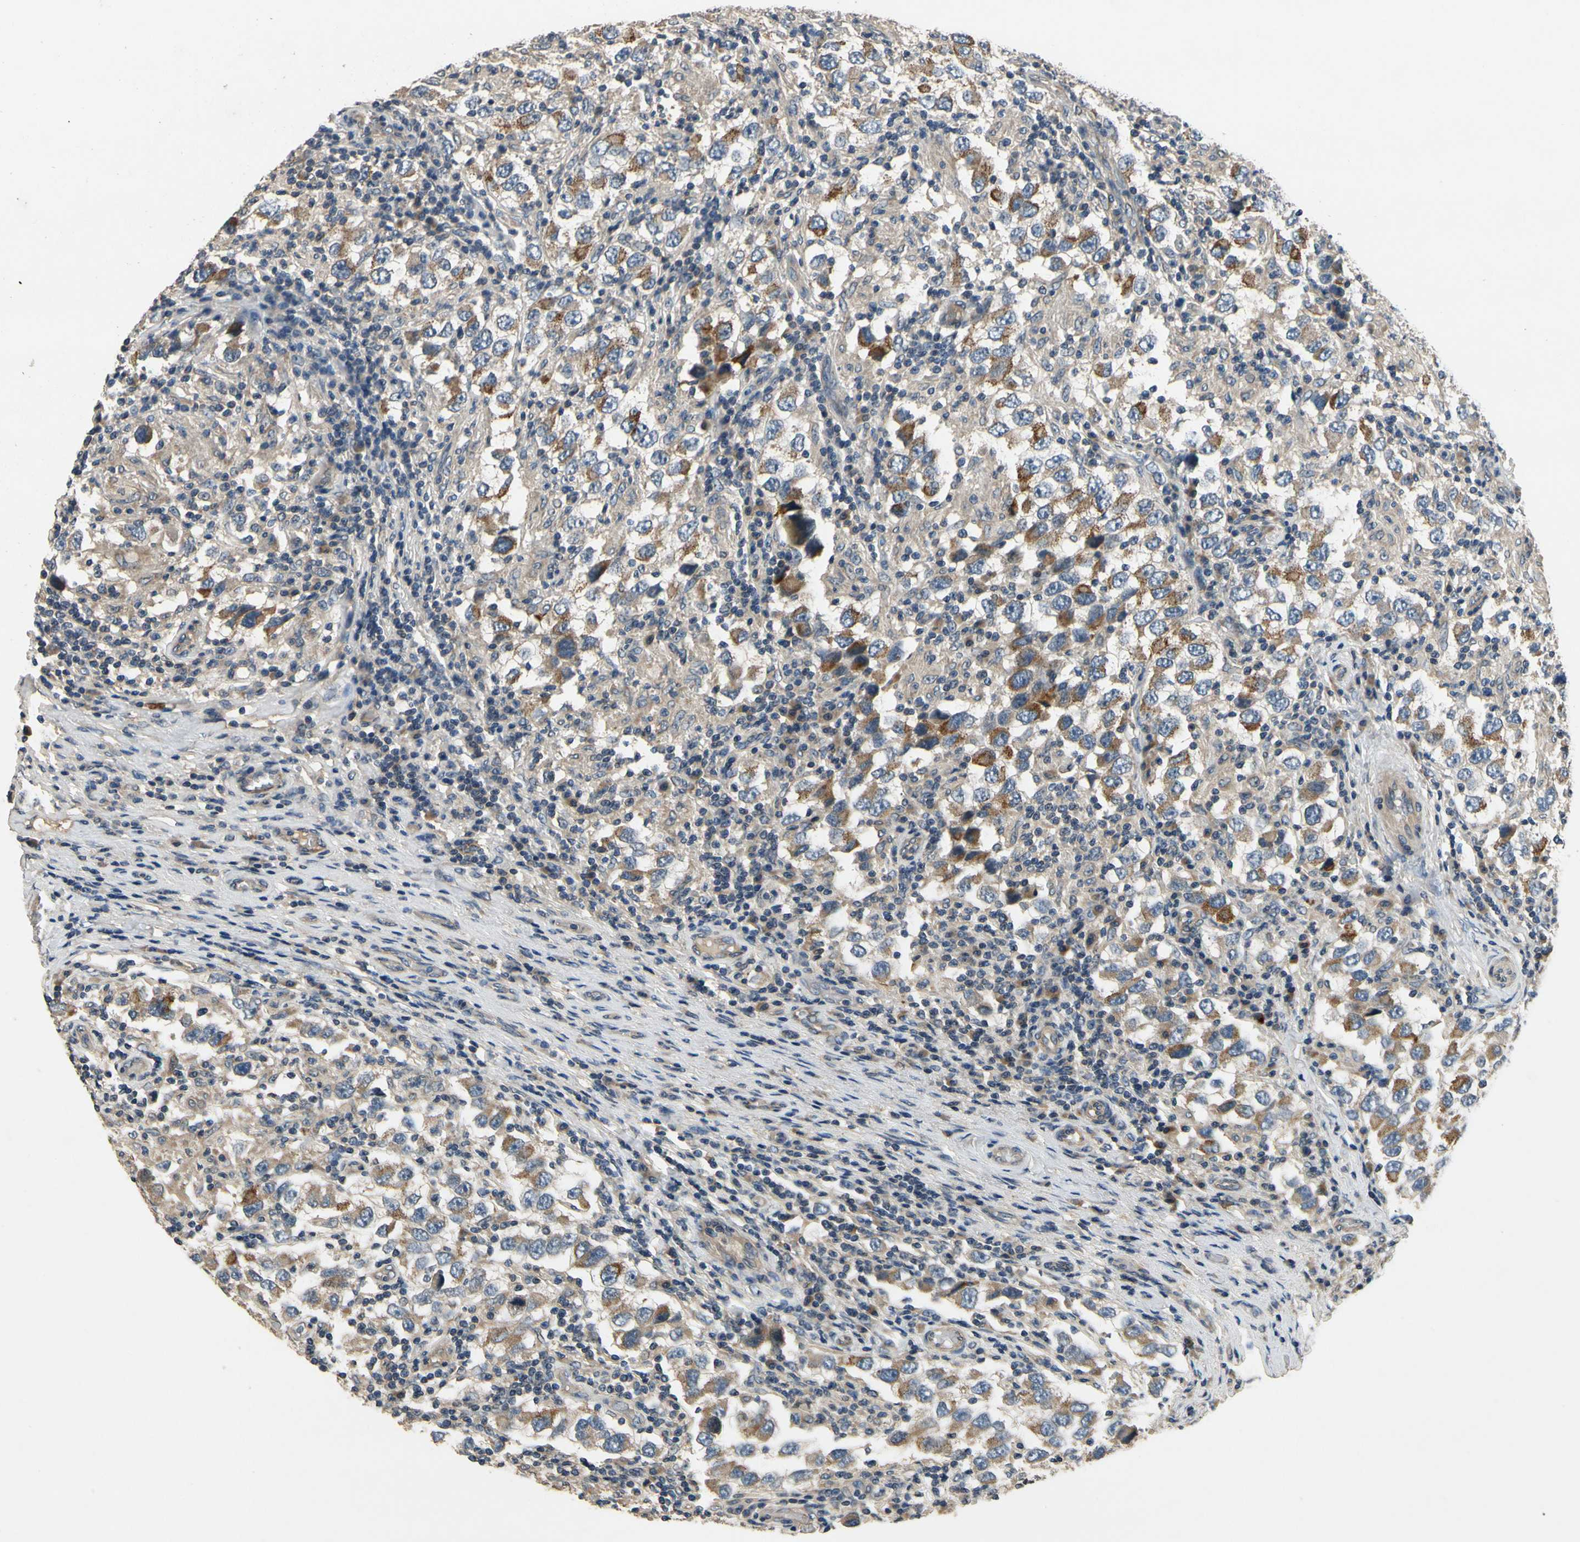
{"staining": {"intensity": "moderate", "quantity": "25%-75%", "location": "cytoplasmic/membranous"}, "tissue": "testis cancer", "cell_type": "Tumor cells", "image_type": "cancer", "snomed": [{"axis": "morphology", "description": "Carcinoma, Embryonal, NOS"}, {"axis": "topography", "description": "Testis"}], "caption": "Testis cancer stained with DAB immunohistochemistry (IHC) reveals medium levels of moderate cytoplasmic/membranous positivity in approximately 25%-75% of tumor cells.", "gene": "ALKBH3", "patient": {"sex": "male", "age": 21}}